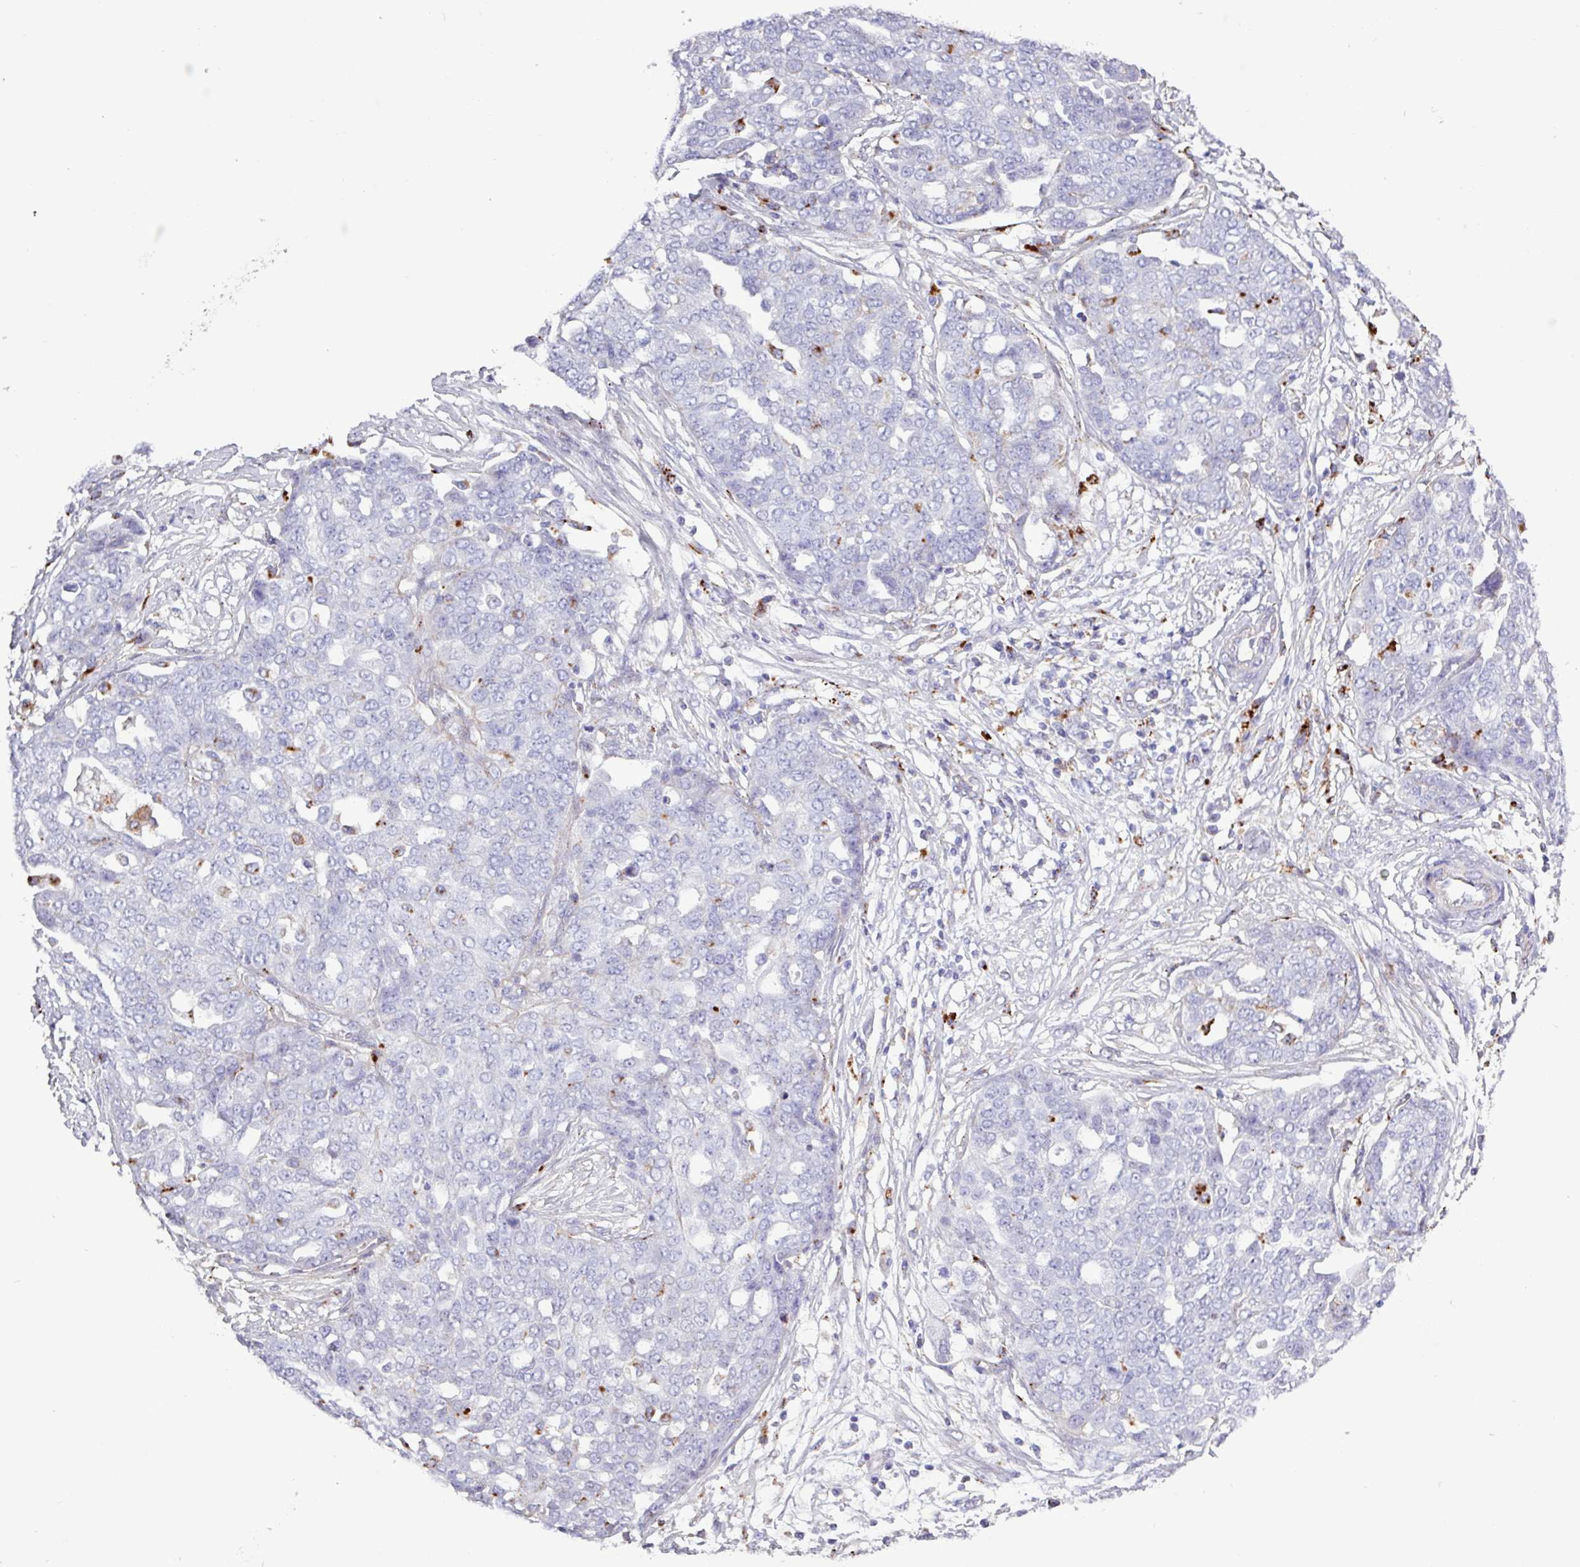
{"staining": {"intensity": "negative", "quantity": "none", "location": "none"}, "tissue": "ovarian cancer", "cell_type": "Tumor cells", "image_type": "cancer", "snomed": [{"axis": "morphology", "description": "Cystadenocarcinoma, serous, NOS"}, {"axis": "topography", "description": "Soft tissue"}, {"axis": "topography", "description": "Ovary"}], "caption": "Protein analysis of serous cystadenocarcinoma (ovarian) shows no significant staining in tumor cells.", "gene": "AMIGO2", "patient": {"sex": "female", "age": 57}}